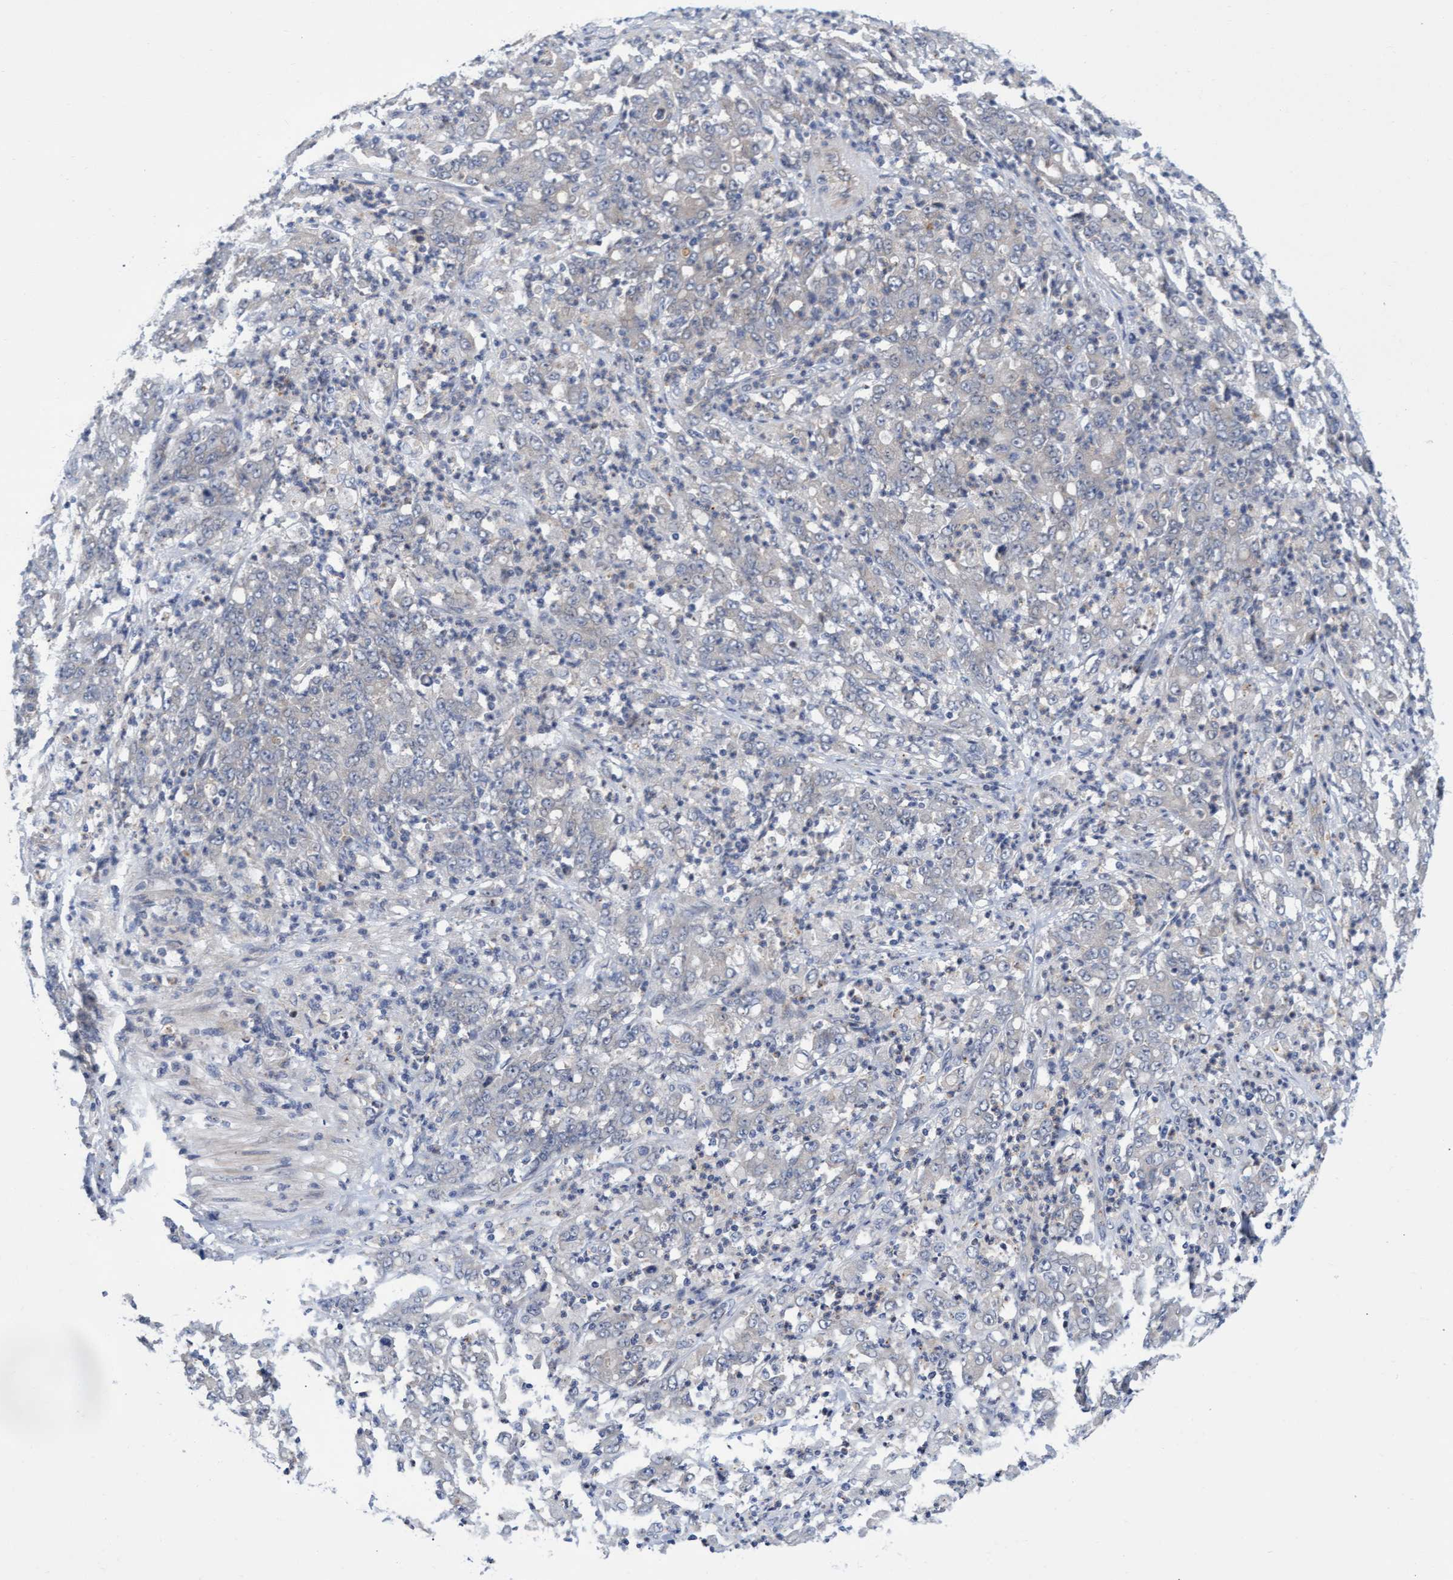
{"staining": {"intensity": "moderate", "quantity": "<25%", "location": "cytoplasmic/membranous"}, "tissue": "stomach cancer", "cell_type": "Tumor cells", "image_type": "cancer", "snomed": [{"axis": "morphology", "description": "Adenocarcinoma, NOS"}, {"axis": "topography", "description": "Stomach, lower"}], "caption": "A brown stain labels moderate cytoplasmic/membranous expression of a protein in stomach adenocarcinoma tumor cells.", "gene": "ABCF2", "patient": {"sex": "female", "age": 71}}